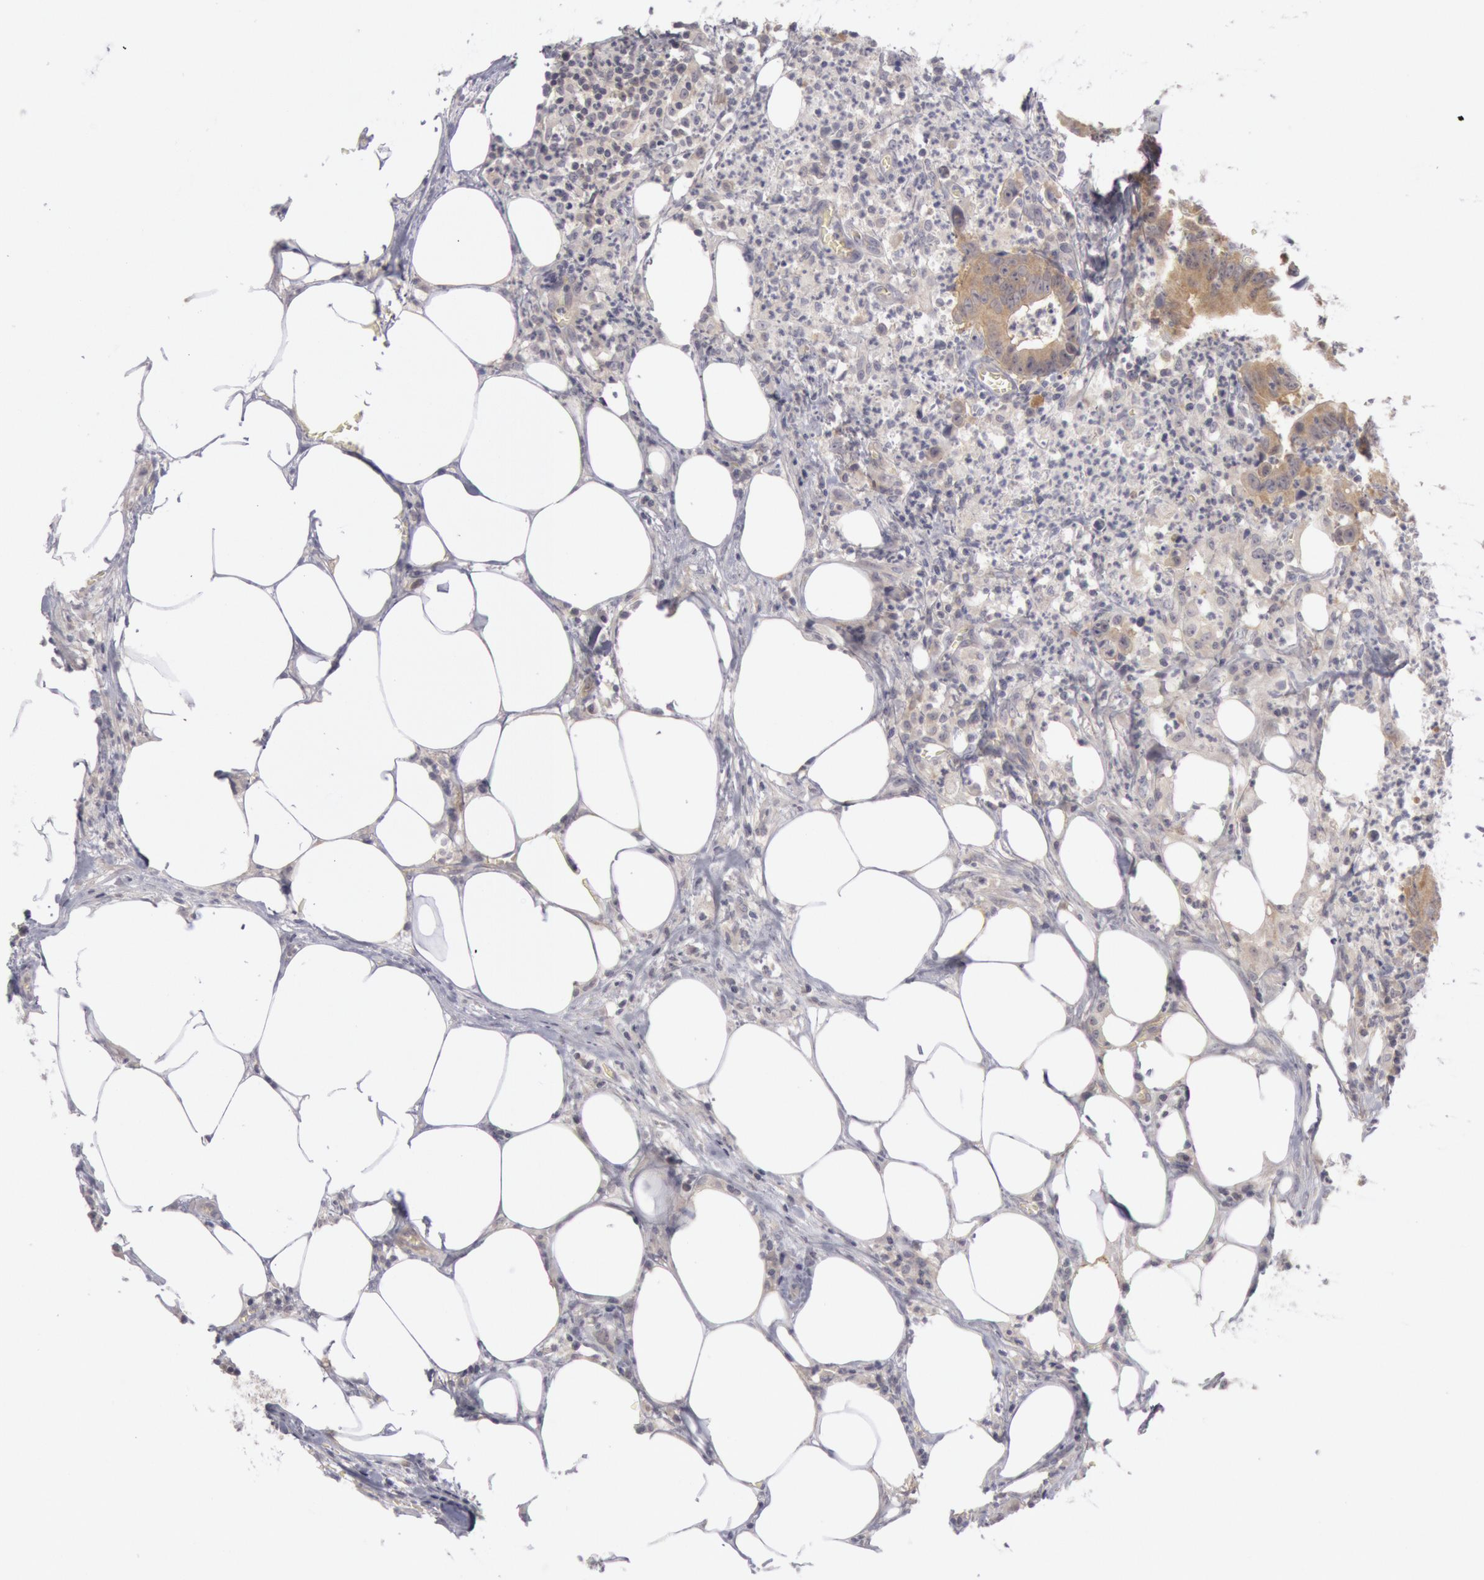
{"staining": {"intensity": "moderate", "quantity": ">75%", "location": "cytoplasmic/membranous"}, "tissue": "colorectal cancer", "cell_type": "Tumor cells", "image_type": "cancer", "snomed": [{"axis": "morphology", "description": "Adenocarcinoma, NOS"}, {"axis": "topography", "description": "Colon"}], "caption": "Moderate cytoplasmic/membranous protein positivity is identified in approximately >75% of tumor cells in adenocarcinoma (colorectal). Immunohistochemistry (ihc) stains the protein in brown and the nuclei are stained blue.", "gene": "JOSD1", "patient": {"sex": "male", "age": 55}}